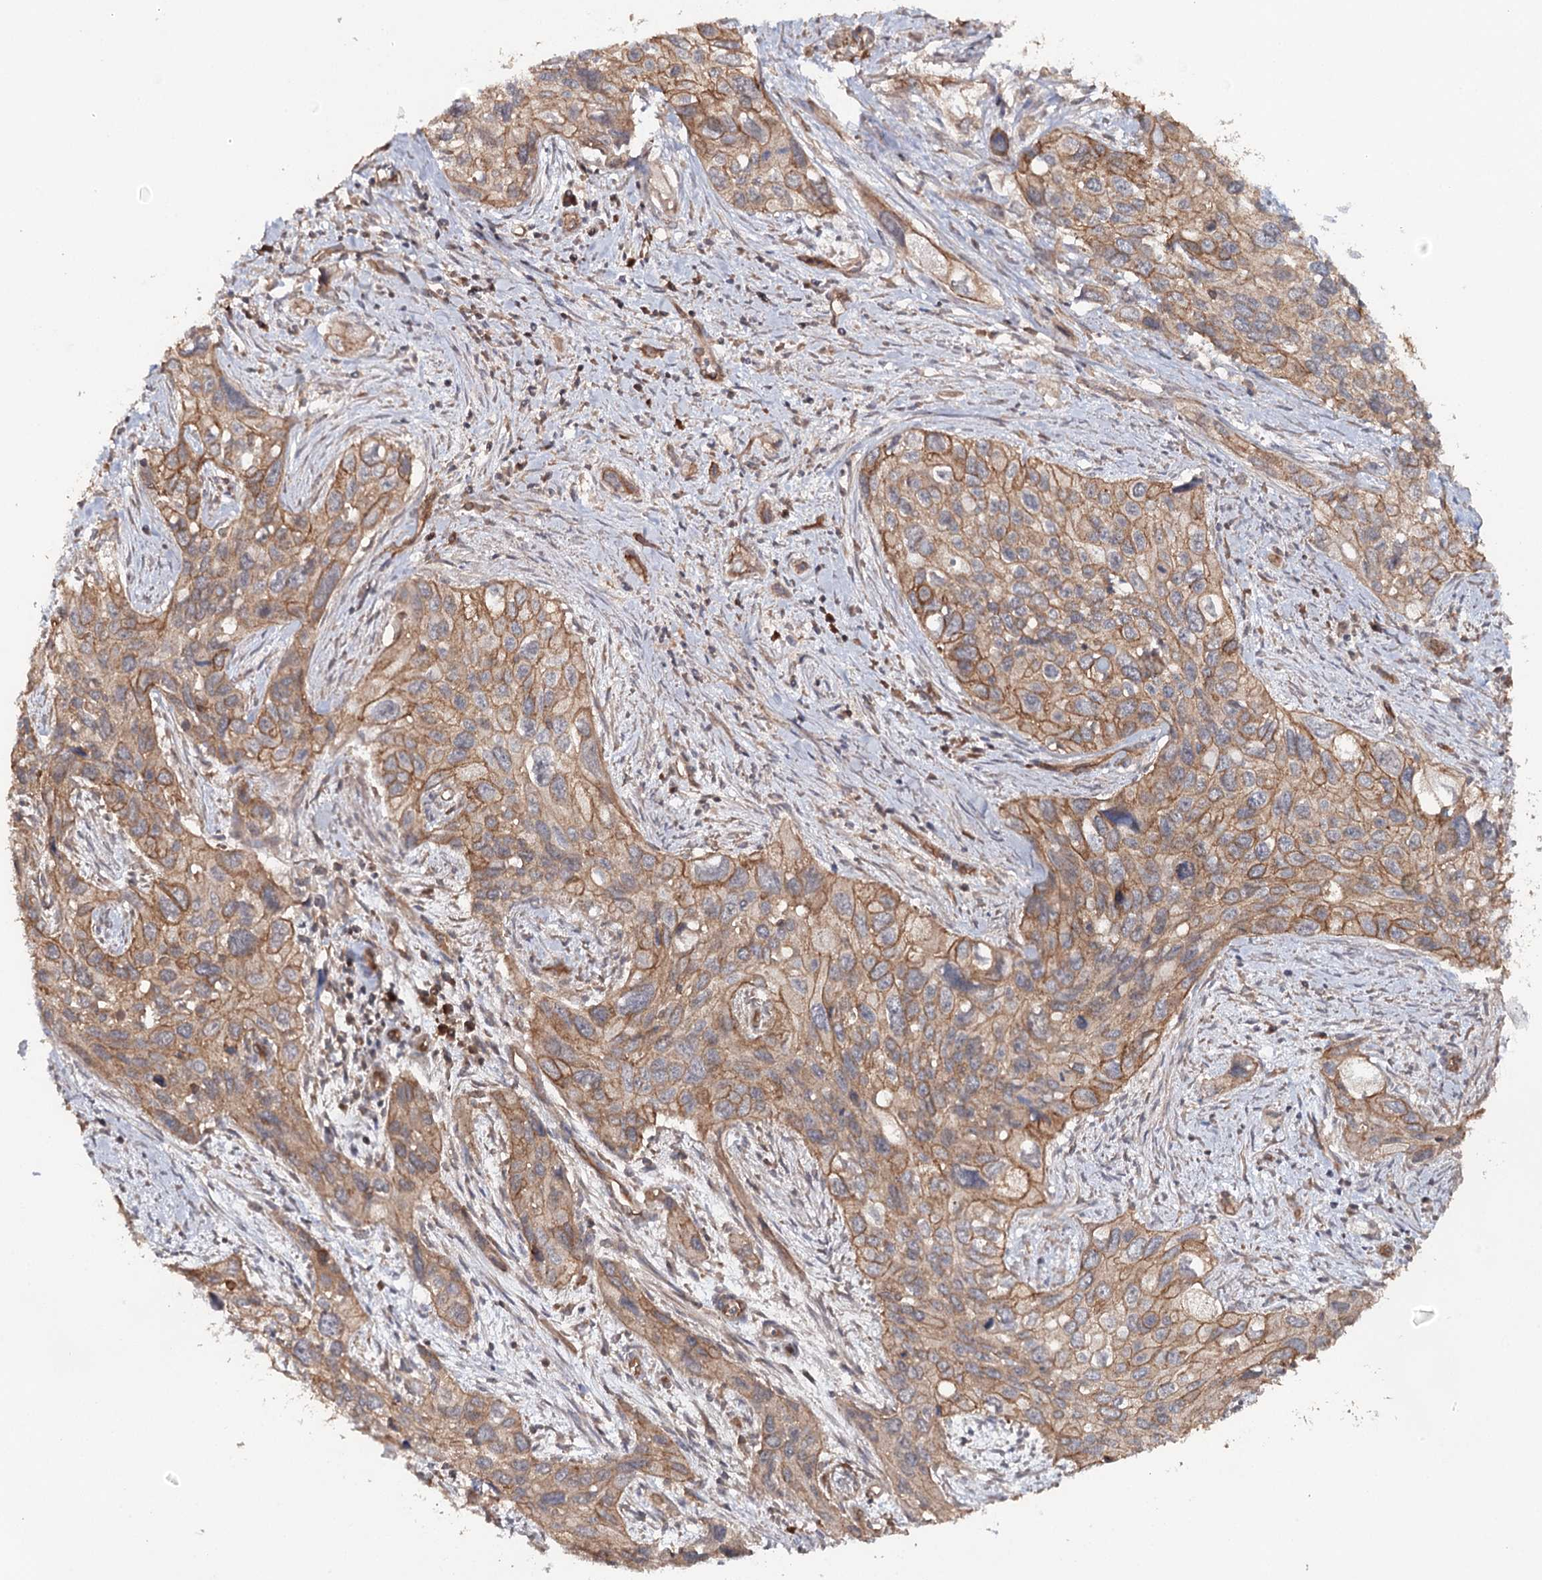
{"staining": {"intensity": "moderate", "quantity": ">75%", "location": "cytoplasmic/membranous"}, "tissue": "cervical cancer", "cell_type": "Tumor cells", "image_type": "cancer", "snomed": [{"axis": "morphology", "description": "Squamous cell carcinoma, NOS"}, {"axis": "topography", "description": "Cervix"}], "caption": "Squamous cell carcinoma (cervical) was stained to show a protein in brown. There is medium levels of moderate cytoplasmic/membranous expression in about >75% of tumor cells.", "gene": "BCR", "patient": {"sex": "female", "age": 55}}